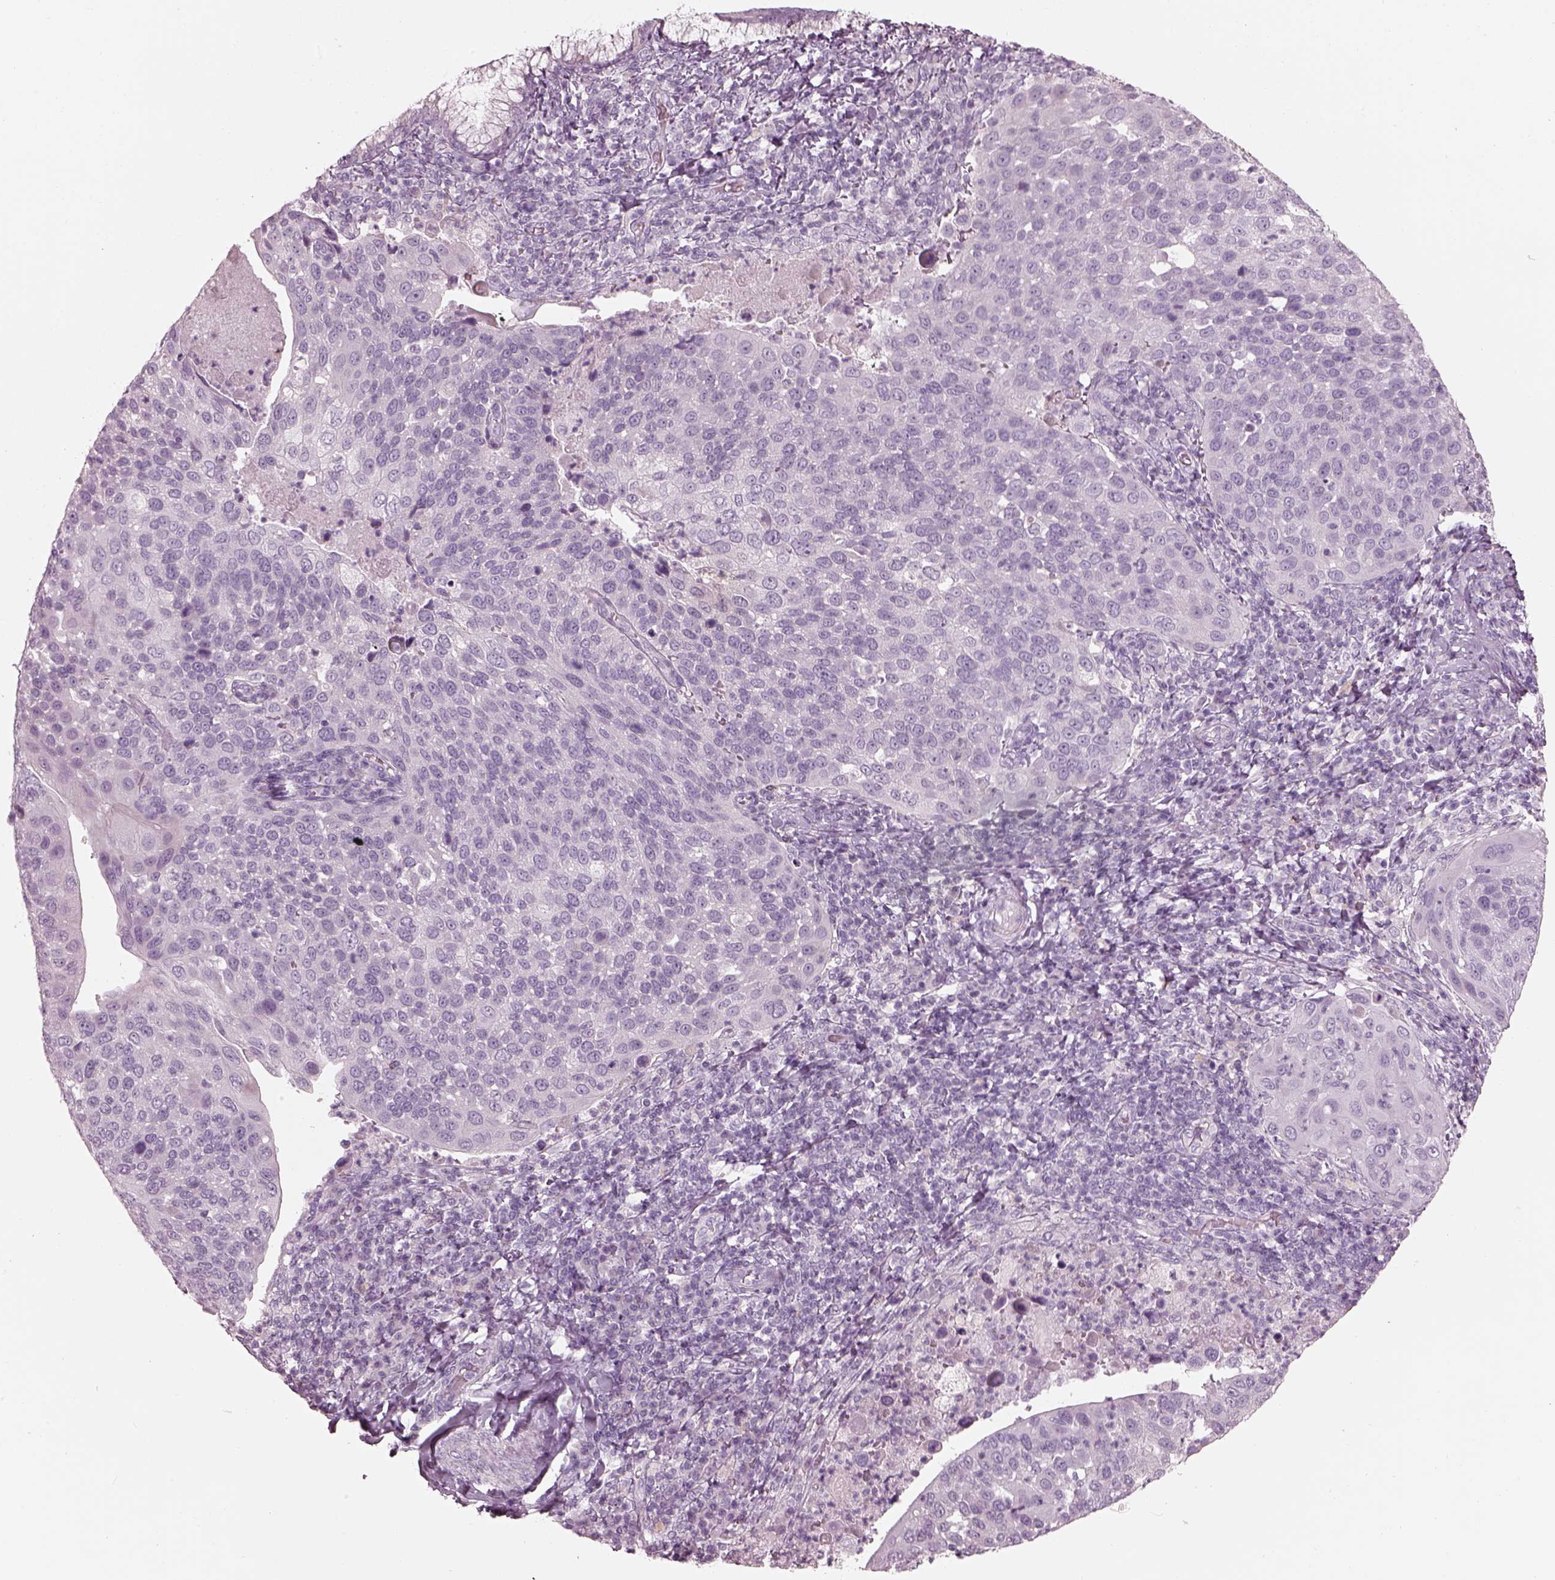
{"staining": {"intensity": "negative", "quantity": "none", "location": "none"}, "tissue": "cervical cancer", "cell_type": "Tumor cells", "image_type": "cancer", "snomed": [{"axis": "morphology", "description": "Squamous cell carcinoma, NOS"}, {"axis": "topography", "description": "Cervix"}], "caption": "Photomicrograph shows no significant protein expression in tumor cells of cervical cancer.", "gene": "RSPH9", "patient": {"sex": "female", "age": 54}}